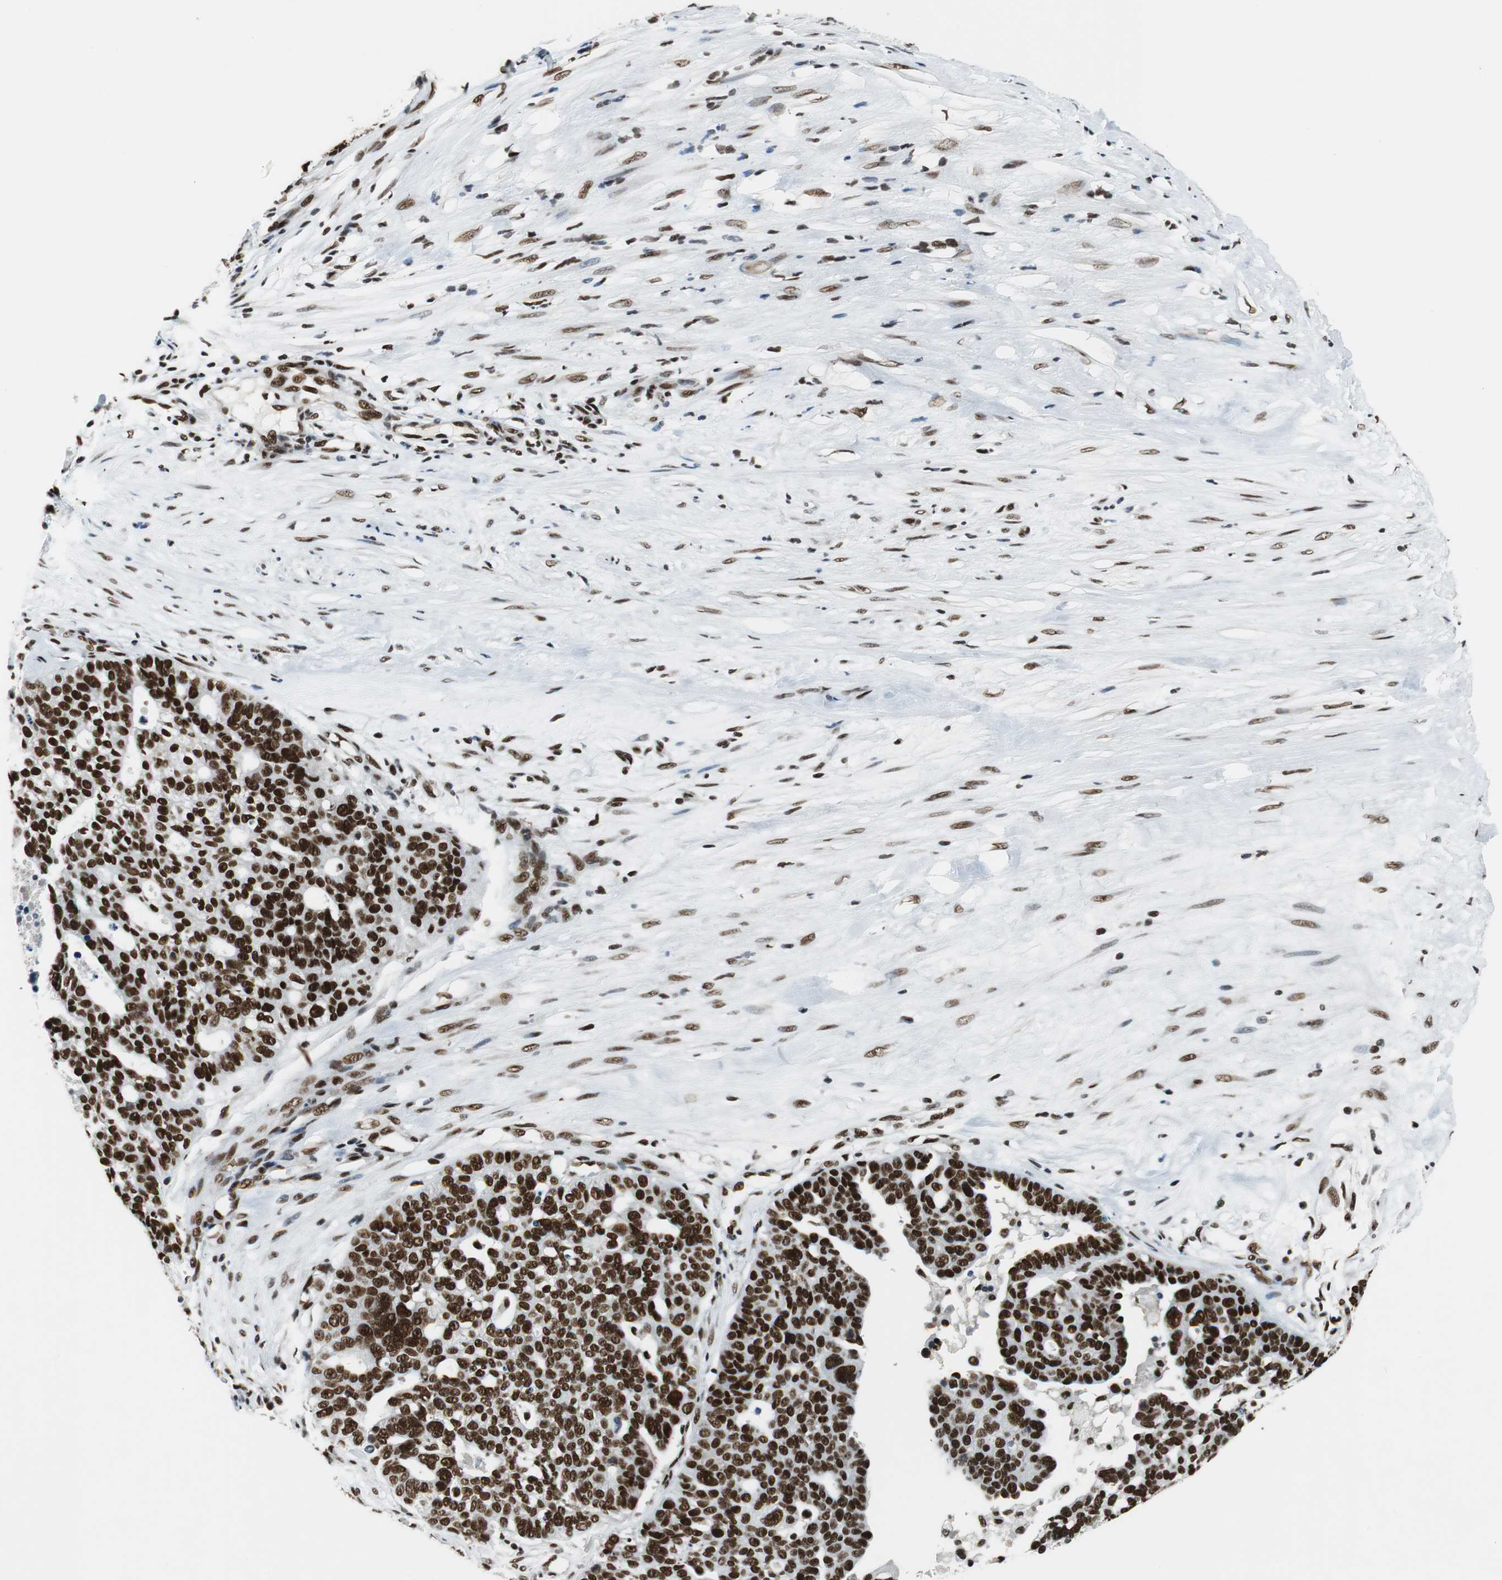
{"staining": {"intensity": "strong", "quantity": ">75%", "location": "nuclear"}, "tissue": "ovarian cancer", "cell_type": "Tumor cells", "image_type": "cancer", "snomed": [{"axis": "morphology", "description": "Cystadenocarcinoma, serous, NOS"}, {"axis": "topography", "description": "Ovary"}], "caption": "Protein analysis of ovarian serous cystadenocarcinoma tissue reveals strong nuclear expression in approximately >75% of tumor cells. The staining was performed using DAB, with brown indicating positive protein expression. Nuclei are stained blue with hematoxylin.", "gene": "PRKDC", "patient": {"sex": "female", "age": 59}}